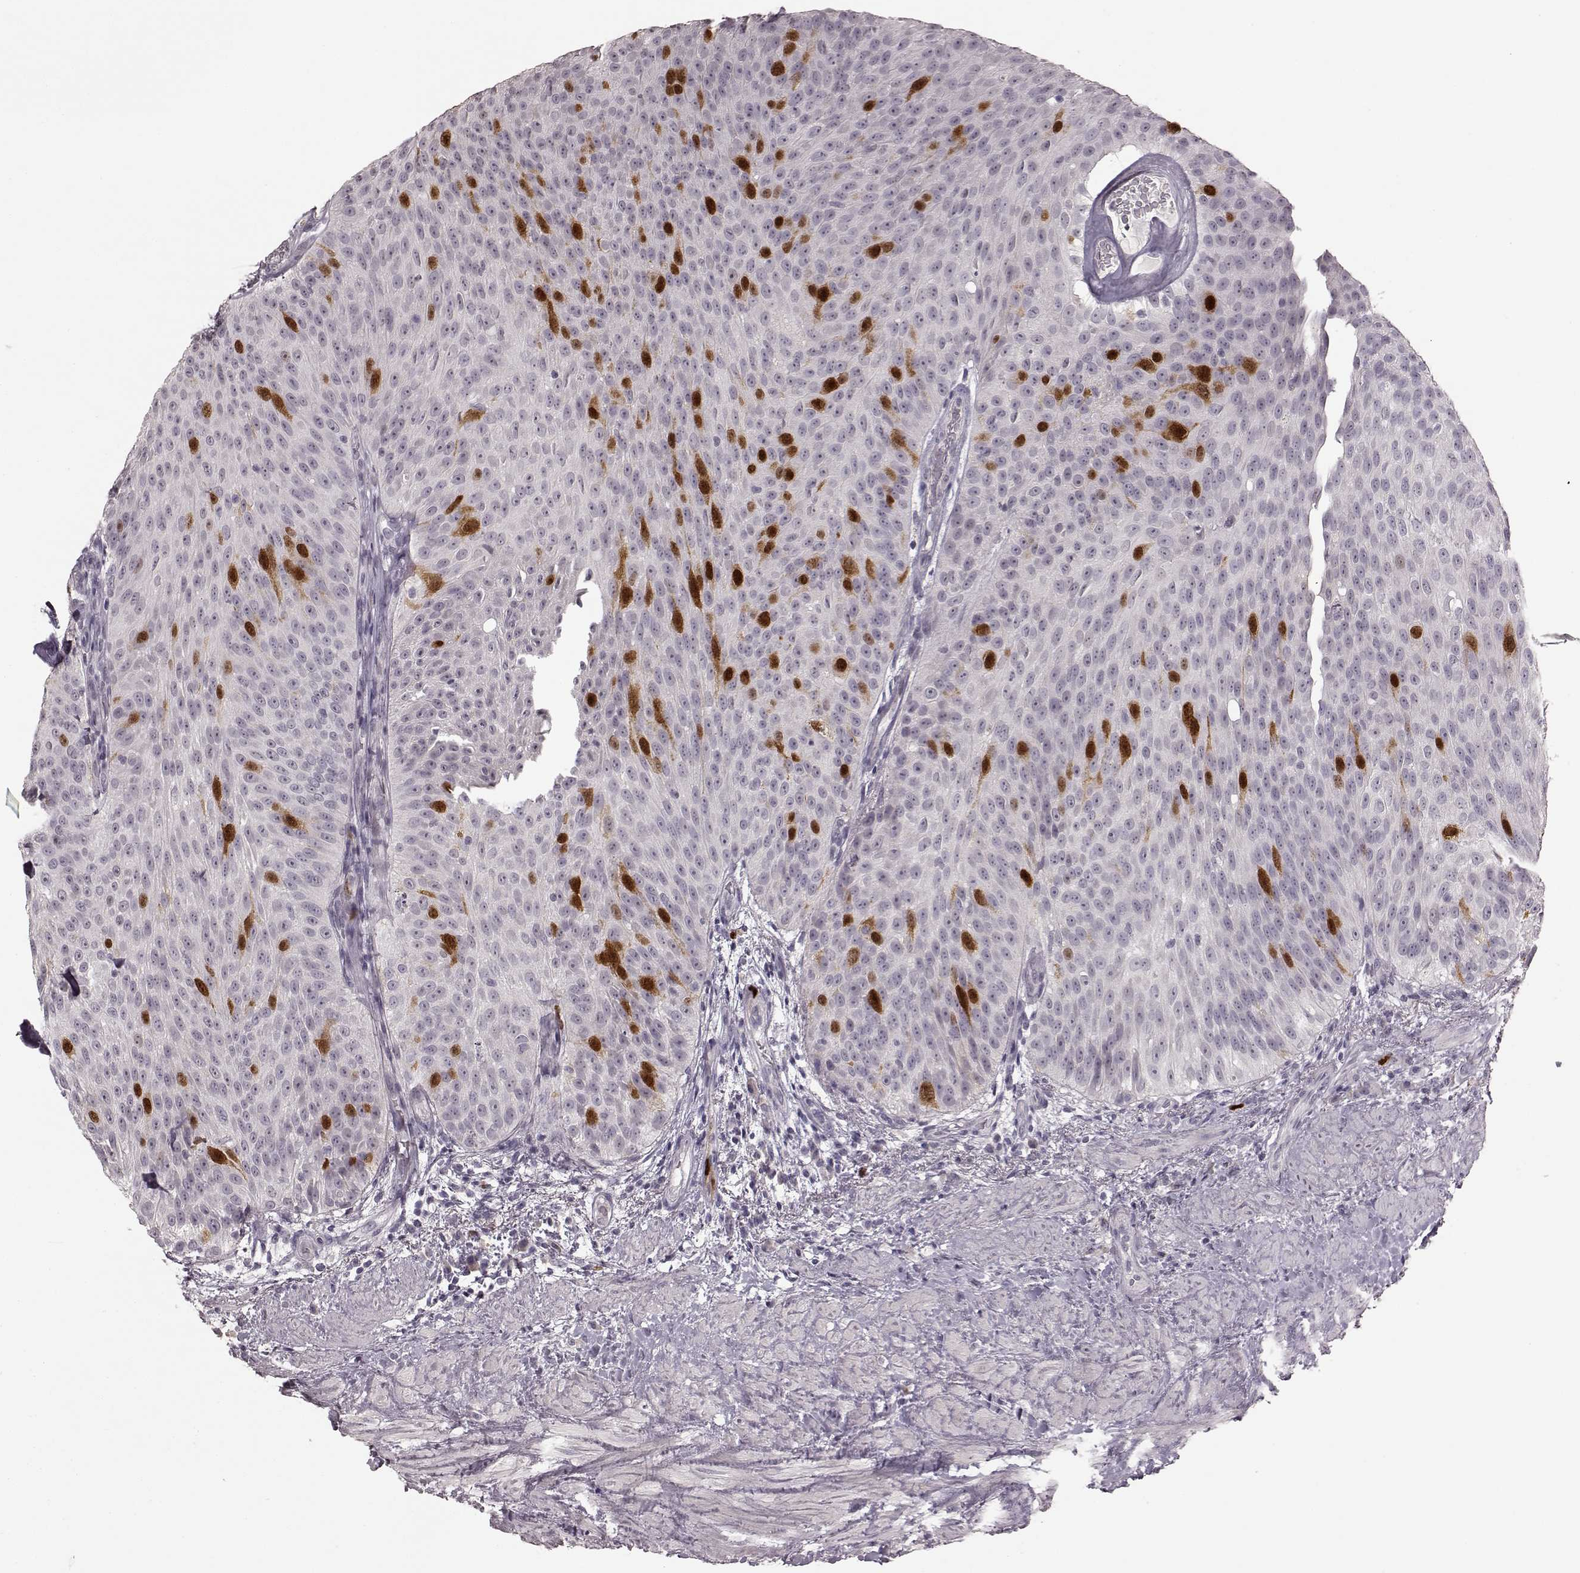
{"staining": {"intensity": "strong", "quantity": "<25%", "location": "nuclear"}, "tissue": "urothelial cancer", "cell_type": "Tumor cells", "image_type": "cancer", "snomed": [{"axis": "morphology", "description": "Urothelial carcinoma, Low grade"}, {"axis": "topography", "description": "Urinary bladder"}], "caption": "Brown immunohistochemical staining in human urothelial cancer displays strong nuclear positivity in about <25% of tumor cells.", "gene": "CCNA2", "patient": {"sex": "male", "age": 78}}